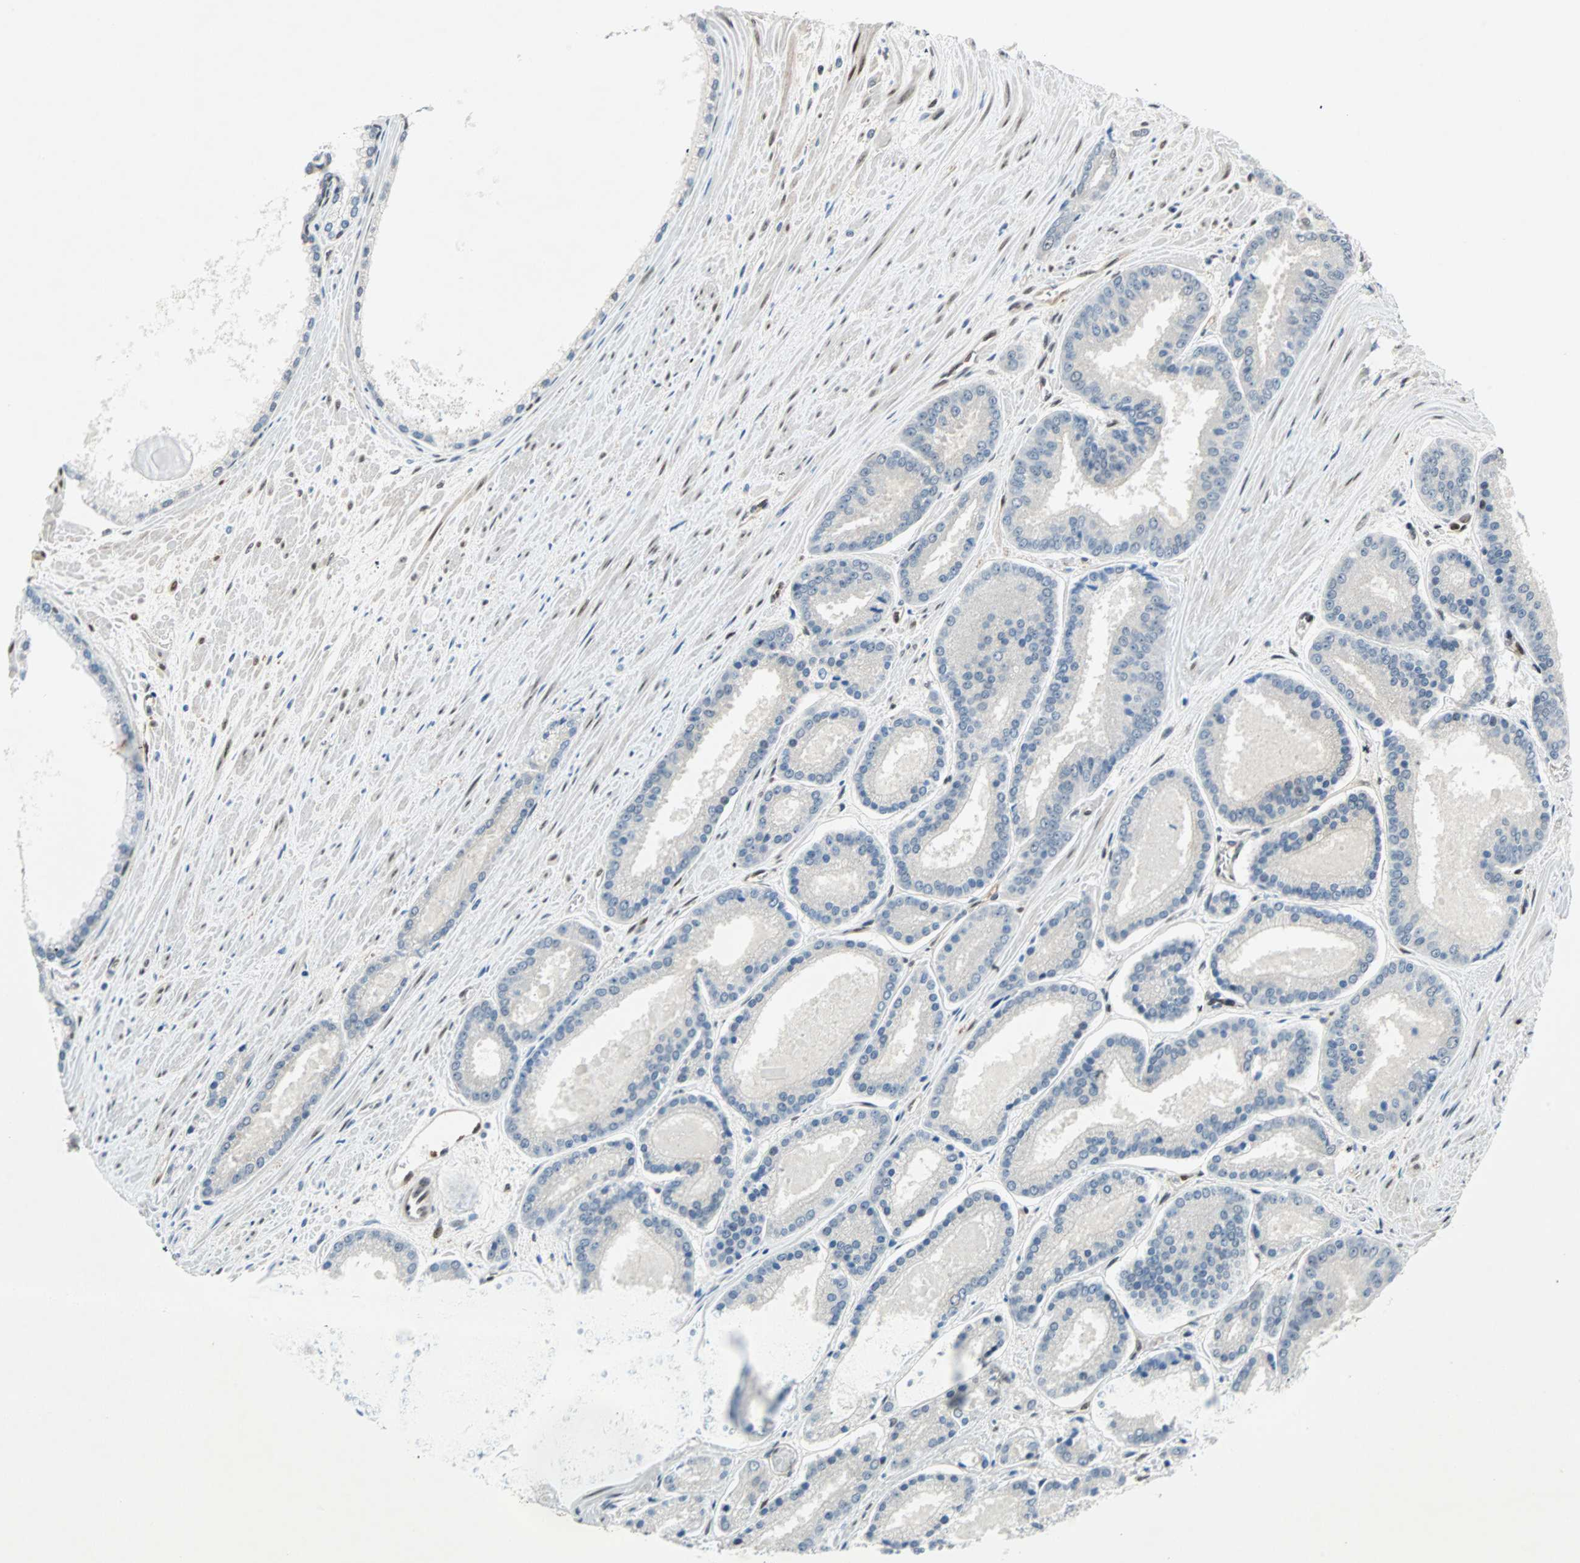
{"staining": {"intensity": "negative", "quantity": "none", "location": "none"}, "tissue": "prostate cancer", "cell_type": "Tumor cells", "image_type": "cancer", "snomed": [{"axis": "morphology", "description": "Adenocarcinoma, Low grade"}, {"axis": "topography", "description": "Prostate"}], "caption": "This is an immunohistochemistry (IHC) micrograph of prostate low-grade adenocarcinoma. There is no staining in tumor cells.", "gene": "WWTR1", "patient": {"sex": "male", "age": 59}}